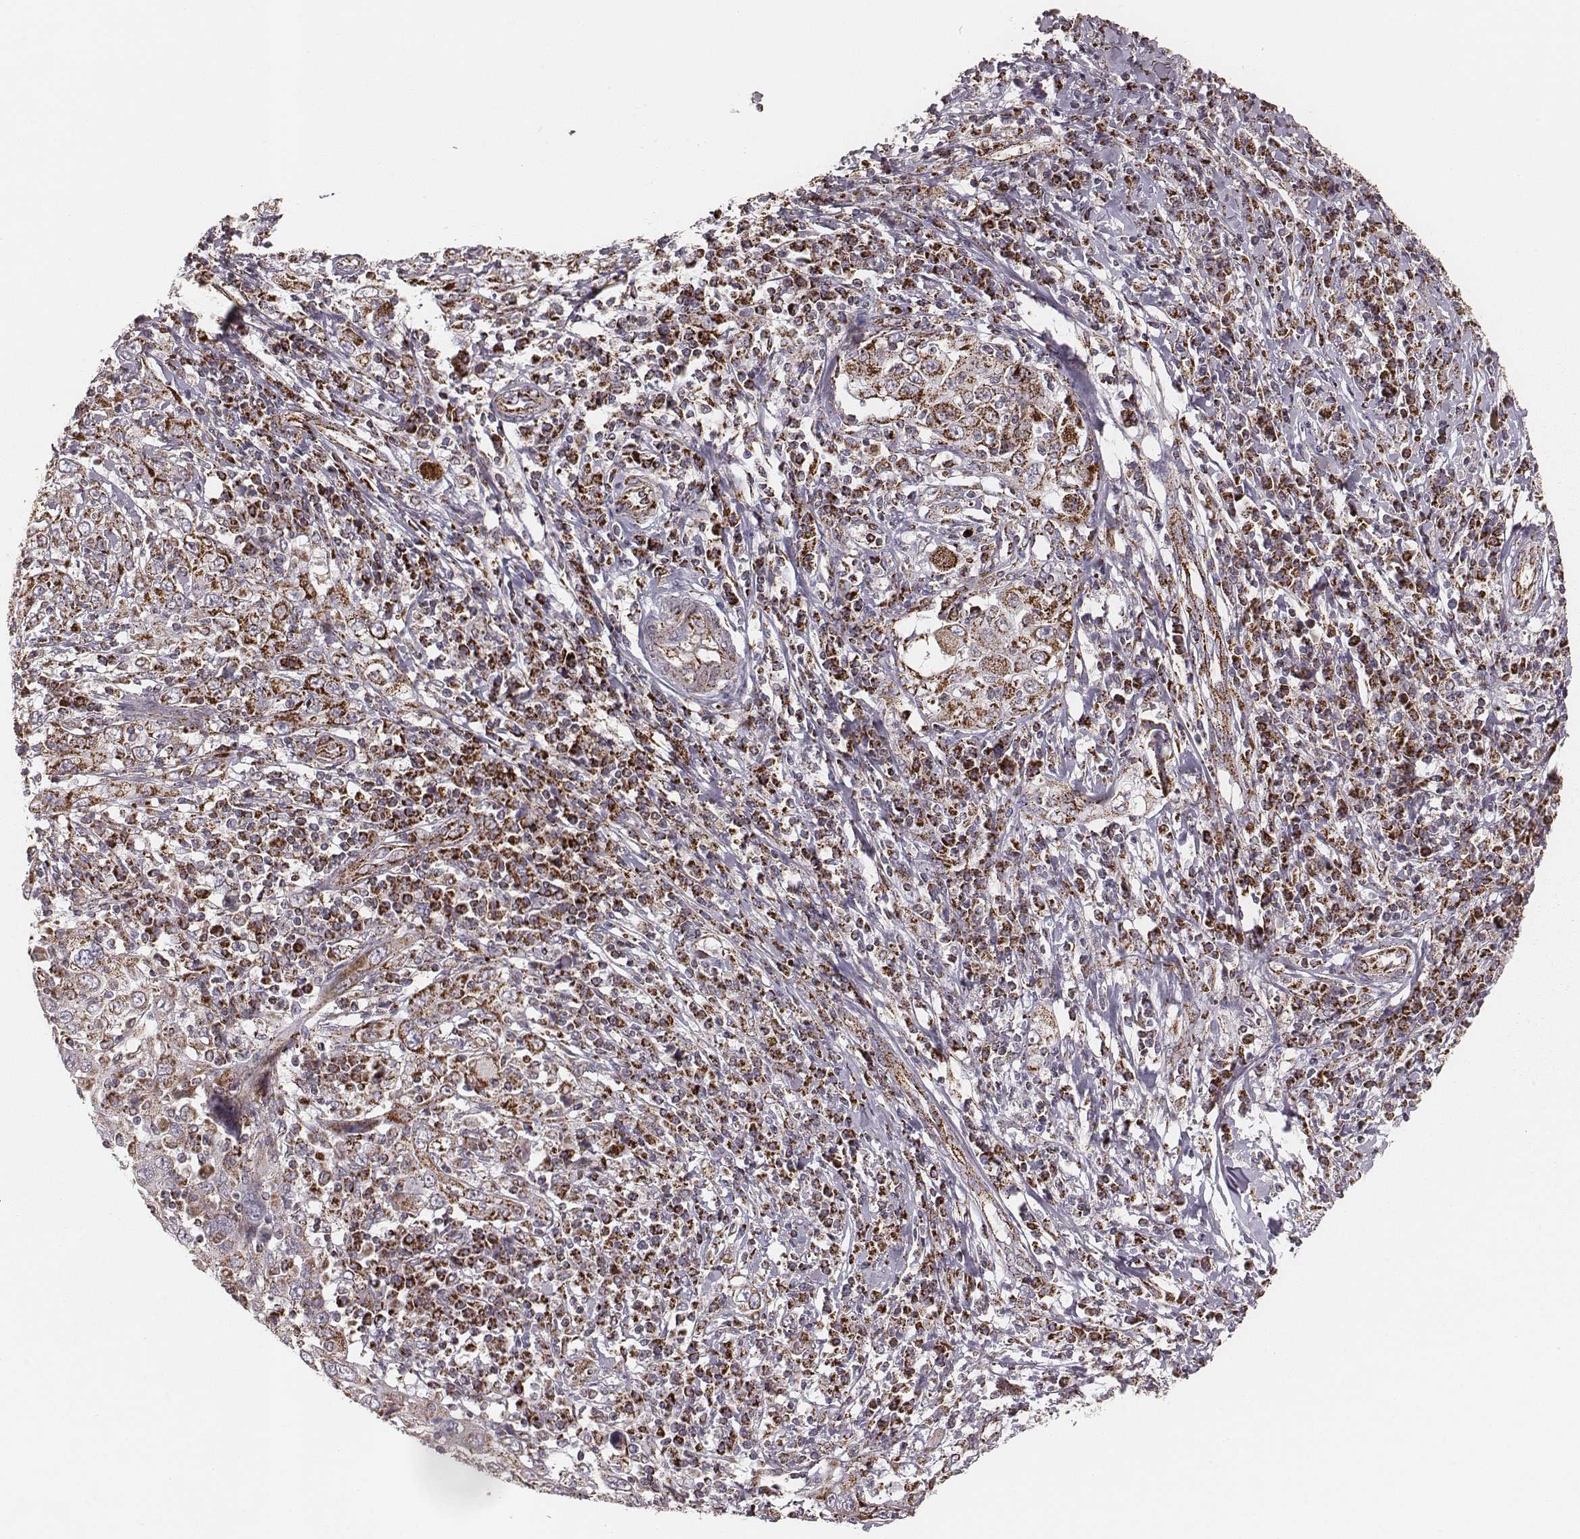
{"staining": {"intensity": "strong", "quantity": ">75%", "location": "cytoplasmic/membranous"}, "tissue": "cervical cancer", "cell_type": "Tumor cells", "image_type": "cancer", "snomed": [{"axis": "morphology", "description": "Squamous cell carcinoma, NOS"}, {"axis": "topography", "description": "Cervix"}], "caption": "Cervical cancer (squamous cell carcinoma) stained for a protein shows strong cytoplasmic/membranous positivity in tumor cells. The staining was performed using DAB (3,3'-diaminobenzidine) to visualize the protein expression in brown, while the nuclei were stained in blue with hematoxylin (Magnification: 20x).", "gene": "TUFM", "patient": {"sex": "female", "age": 46}}